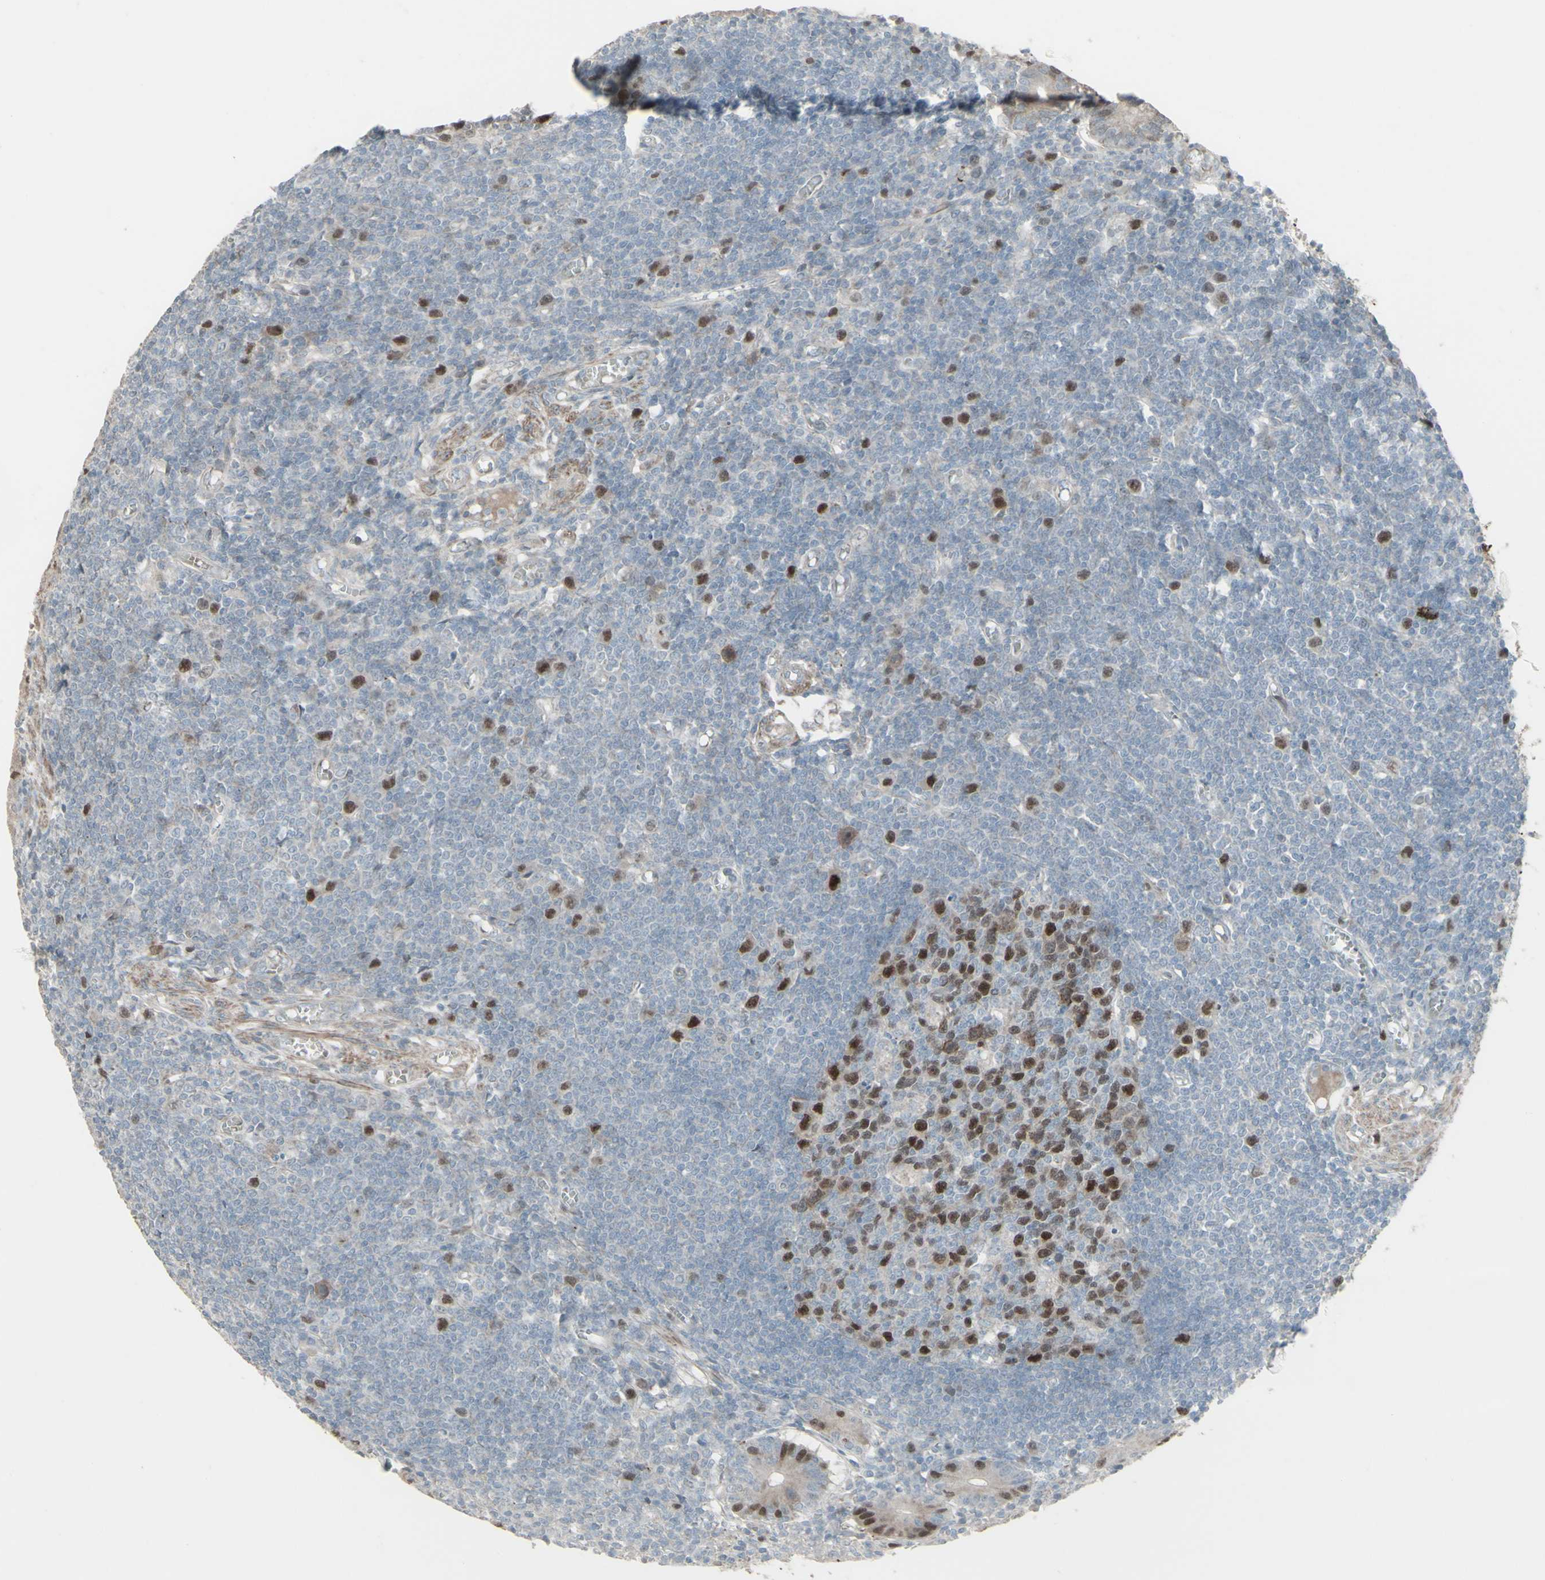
{"staining": {"intensity": "moderate", "quantity": "<25%", "location": "cytoplasmic/membranous,nuclear"}, "tissue": "small intestine", "cell_type": "Glandular cells", "image_type": "normal", "snomed": [{"axis": "morphology", "description": "Normal tissue, NOS"}, {"axis": "morphology", "description": "Cystadenocarcinoma, serous, Metastatic site"}, {"axis": "topography", "description": "Small intestine"}], "caption": "High-power microscopy captured an IHC histopathology image of unremarkable small intestine, revealing moderate cytoplasmic/membranous,nuclear staining in approximately <25% of glandular cells.", "gene": "GMNN", "patient": {"sex": "female", "age": 61}}